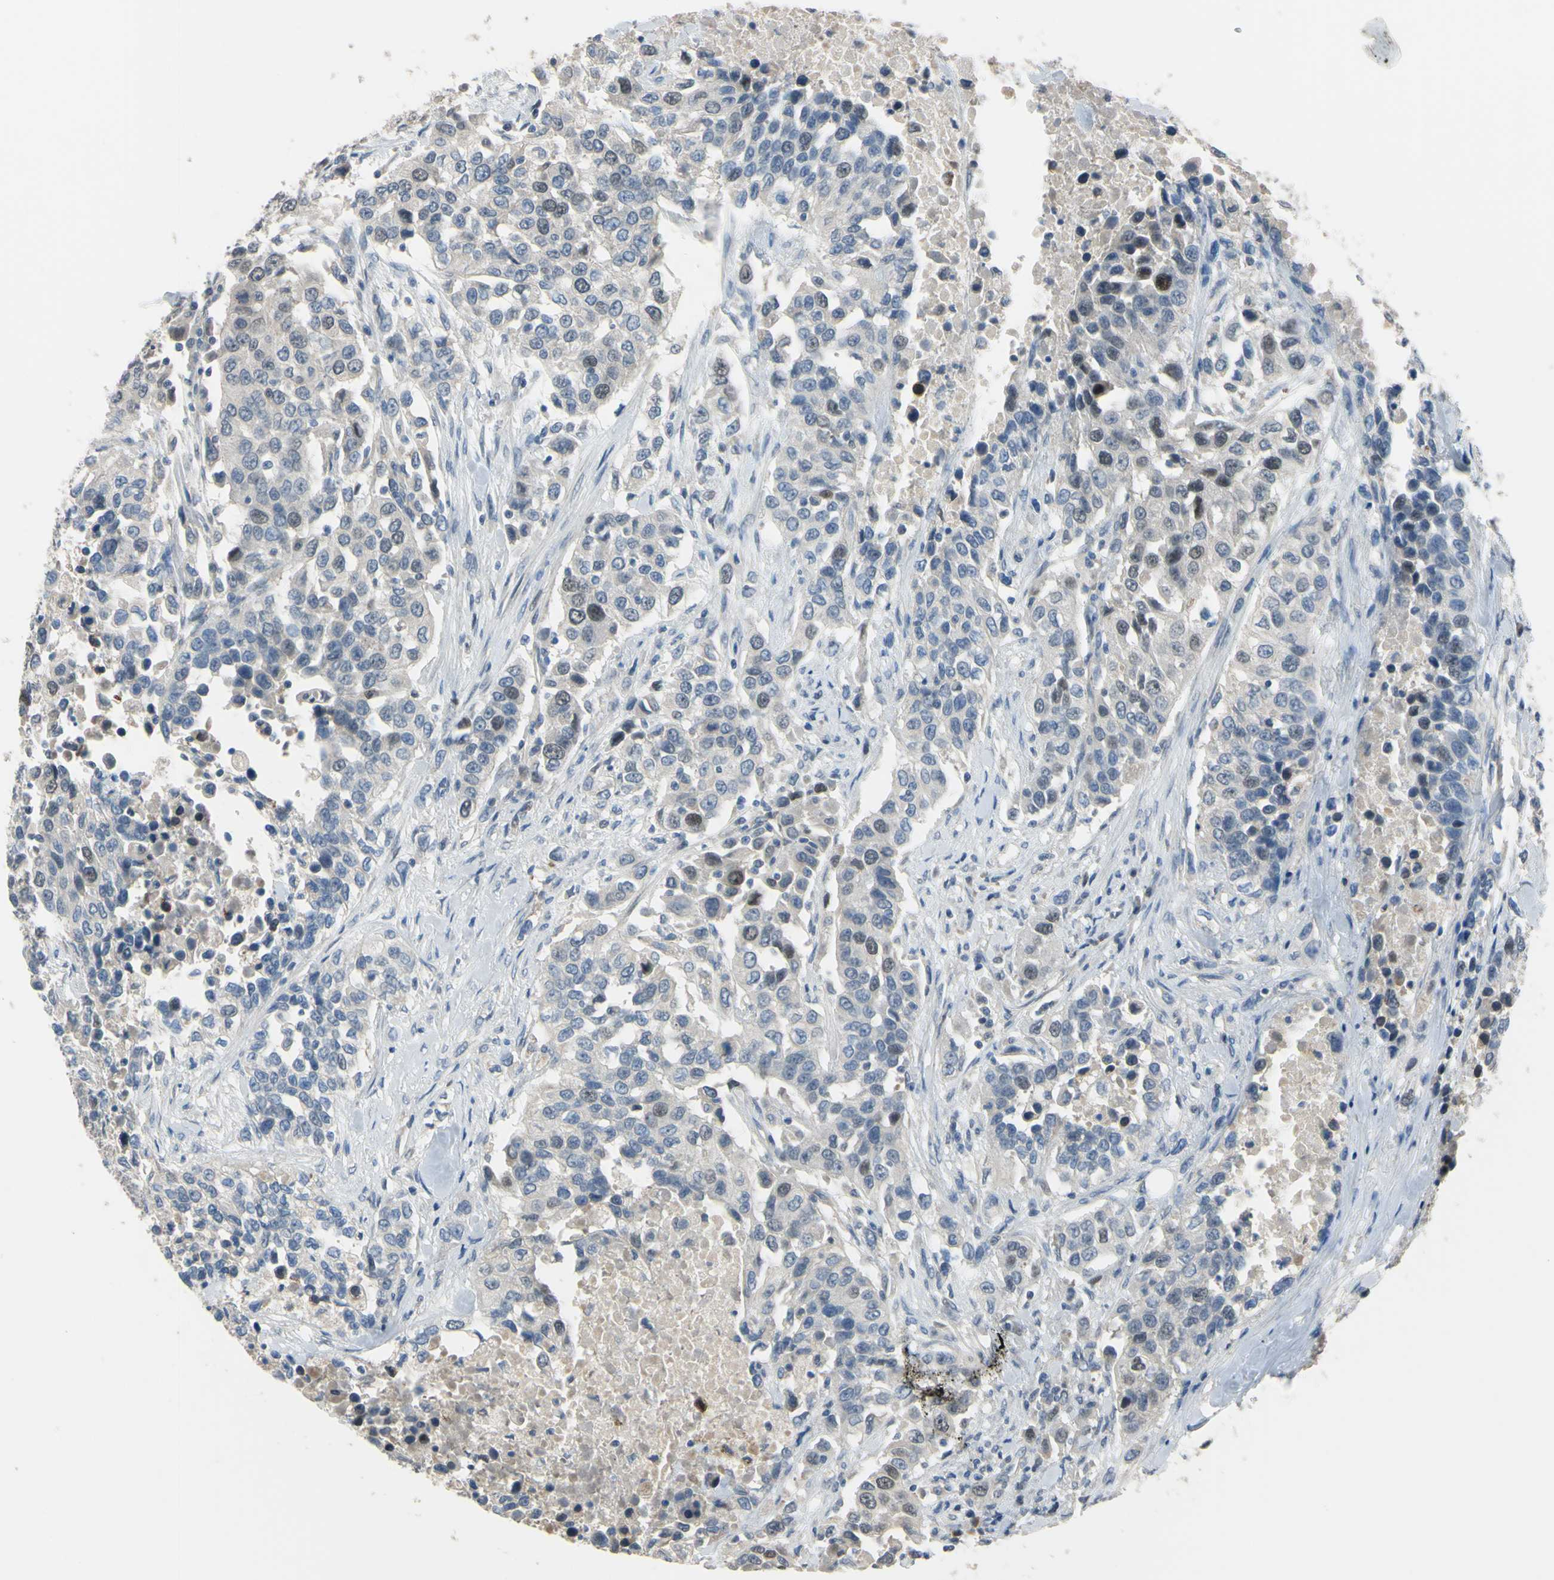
{"staining": {"intensity": "weak", "quantity": "<25%", "location": "nuclear"}, "tissue": "urothelial cancer", "cell_type": "Tumor cells", "image_type": "cancer", "snomed": [{"axis": "morphology", "description": "Urothelial carcinoma, High grade"}, {"axis": "topography", "description": "Urinary bladder"}], "caption": "Tumor cells show no significant expression in urothelial cancer.", "gene": "LHX9", "patient": {"sex": "female", "age": 80}}